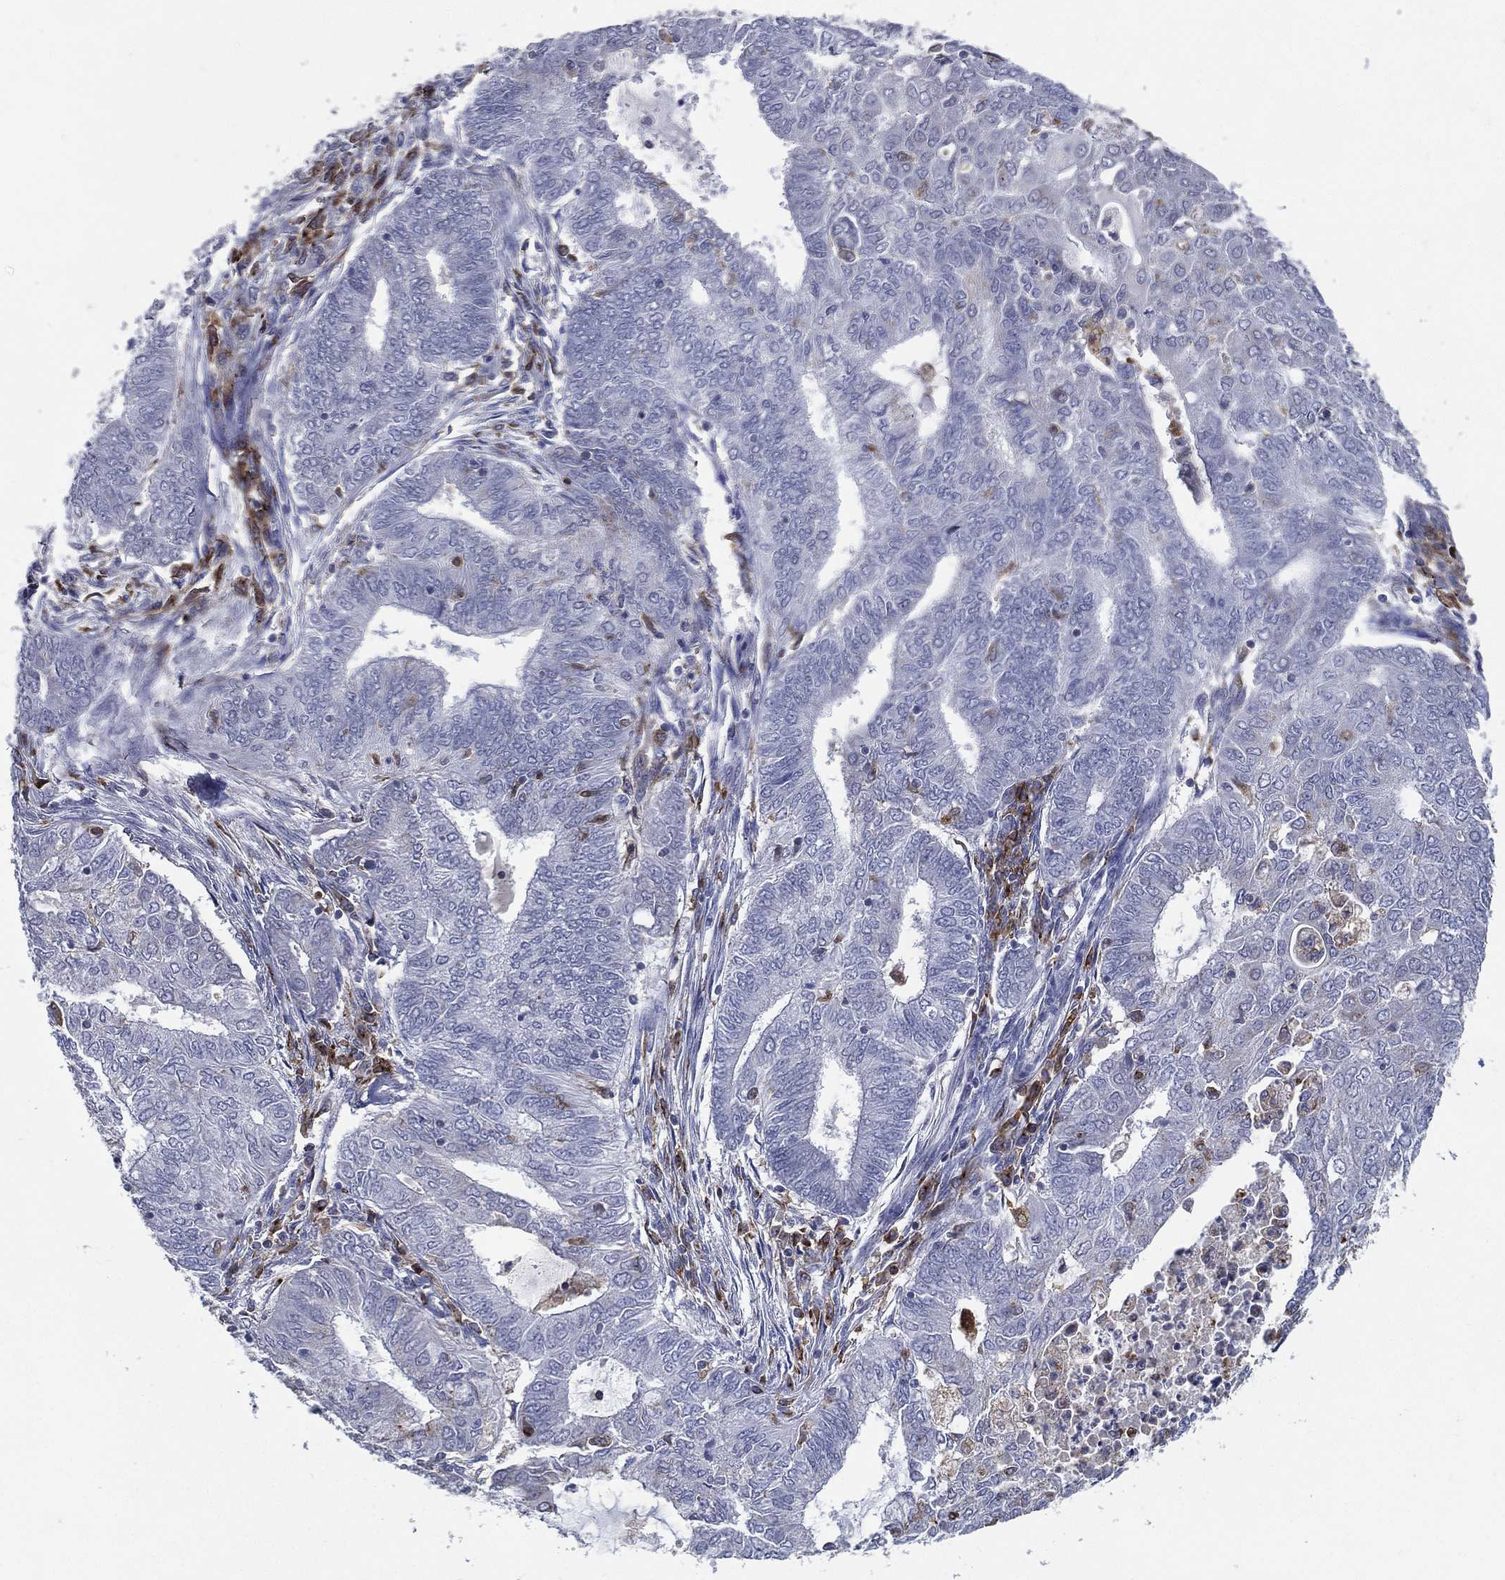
{"staining": {"intensity": "negative", "quantity": "none", "location": "none"}, "tissue": "endometrial cancer", "cell_type": "Tumor cells", "image_type": "cancer", "snomed": [{"axis": "morphology", "description": "Adenocarcinoma, NOS"}, {"axis": "topography", "description": "Endometrium"}], "caption": "IHC of human endometrial cancer (adenocarcinoma) reveals no expression in tumor cells.", "gene": "EVI2B", "patient": {"sex": "female", "age": 62}}